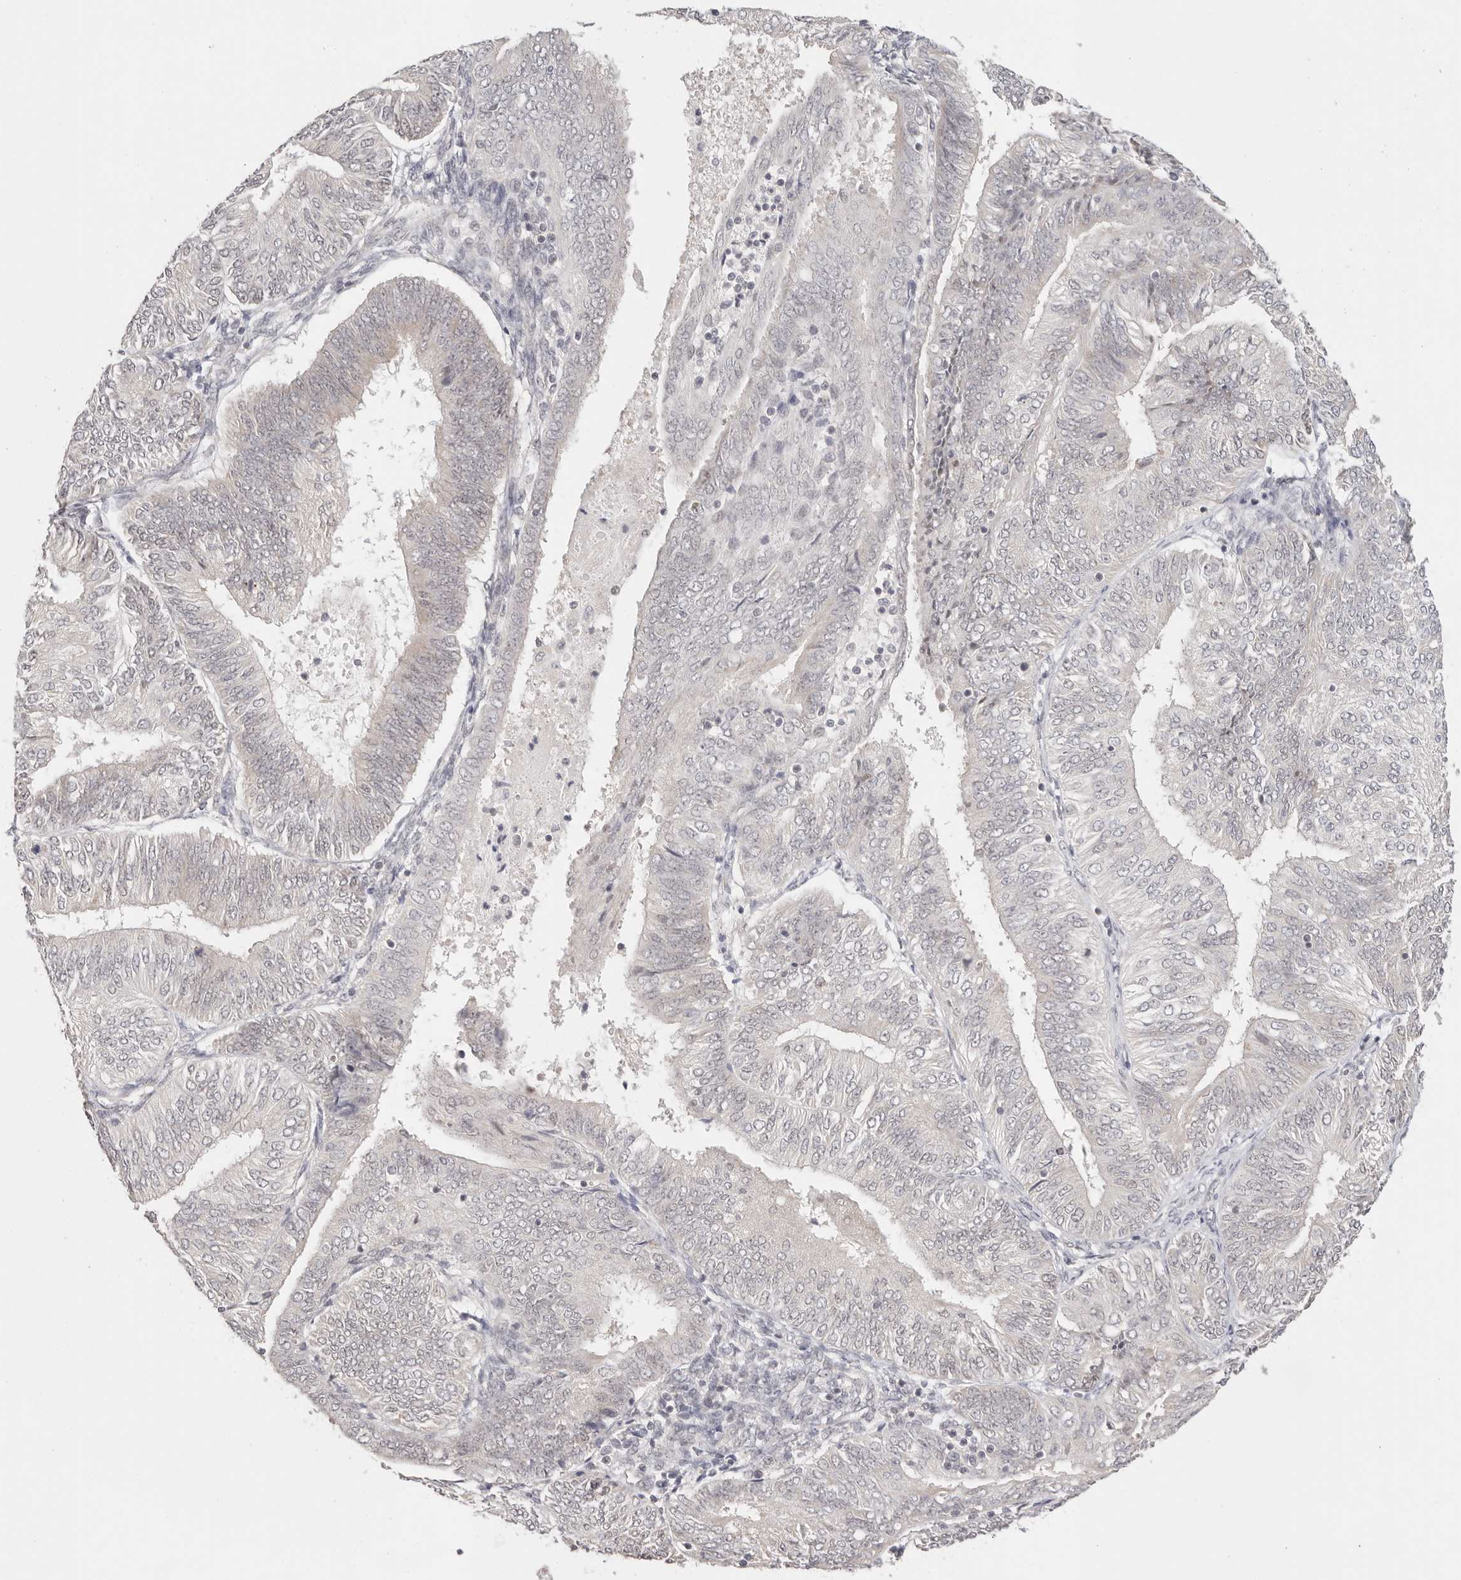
{"staining": {"intensity": "weak", "quantity": "25%-75%", "location": "nuclear"}, "tissue": "endometrial cancer", "cell_type": "Tumor cells", "image_type": "cancer", "snomed": [{"axis": "morphology", "description": "Adenocarcinoma, NOS"}, {"axis": "topography", "description": "Endometrium"}], "caption": "A high-resolution micrograph shows IHC staining of endometrial adenocarcinoma, which displays weak nuclear expression in about 25%-75% of tumor cells.", "gene": "RFC3", "patient": {"sex": "female", "age": 58}}